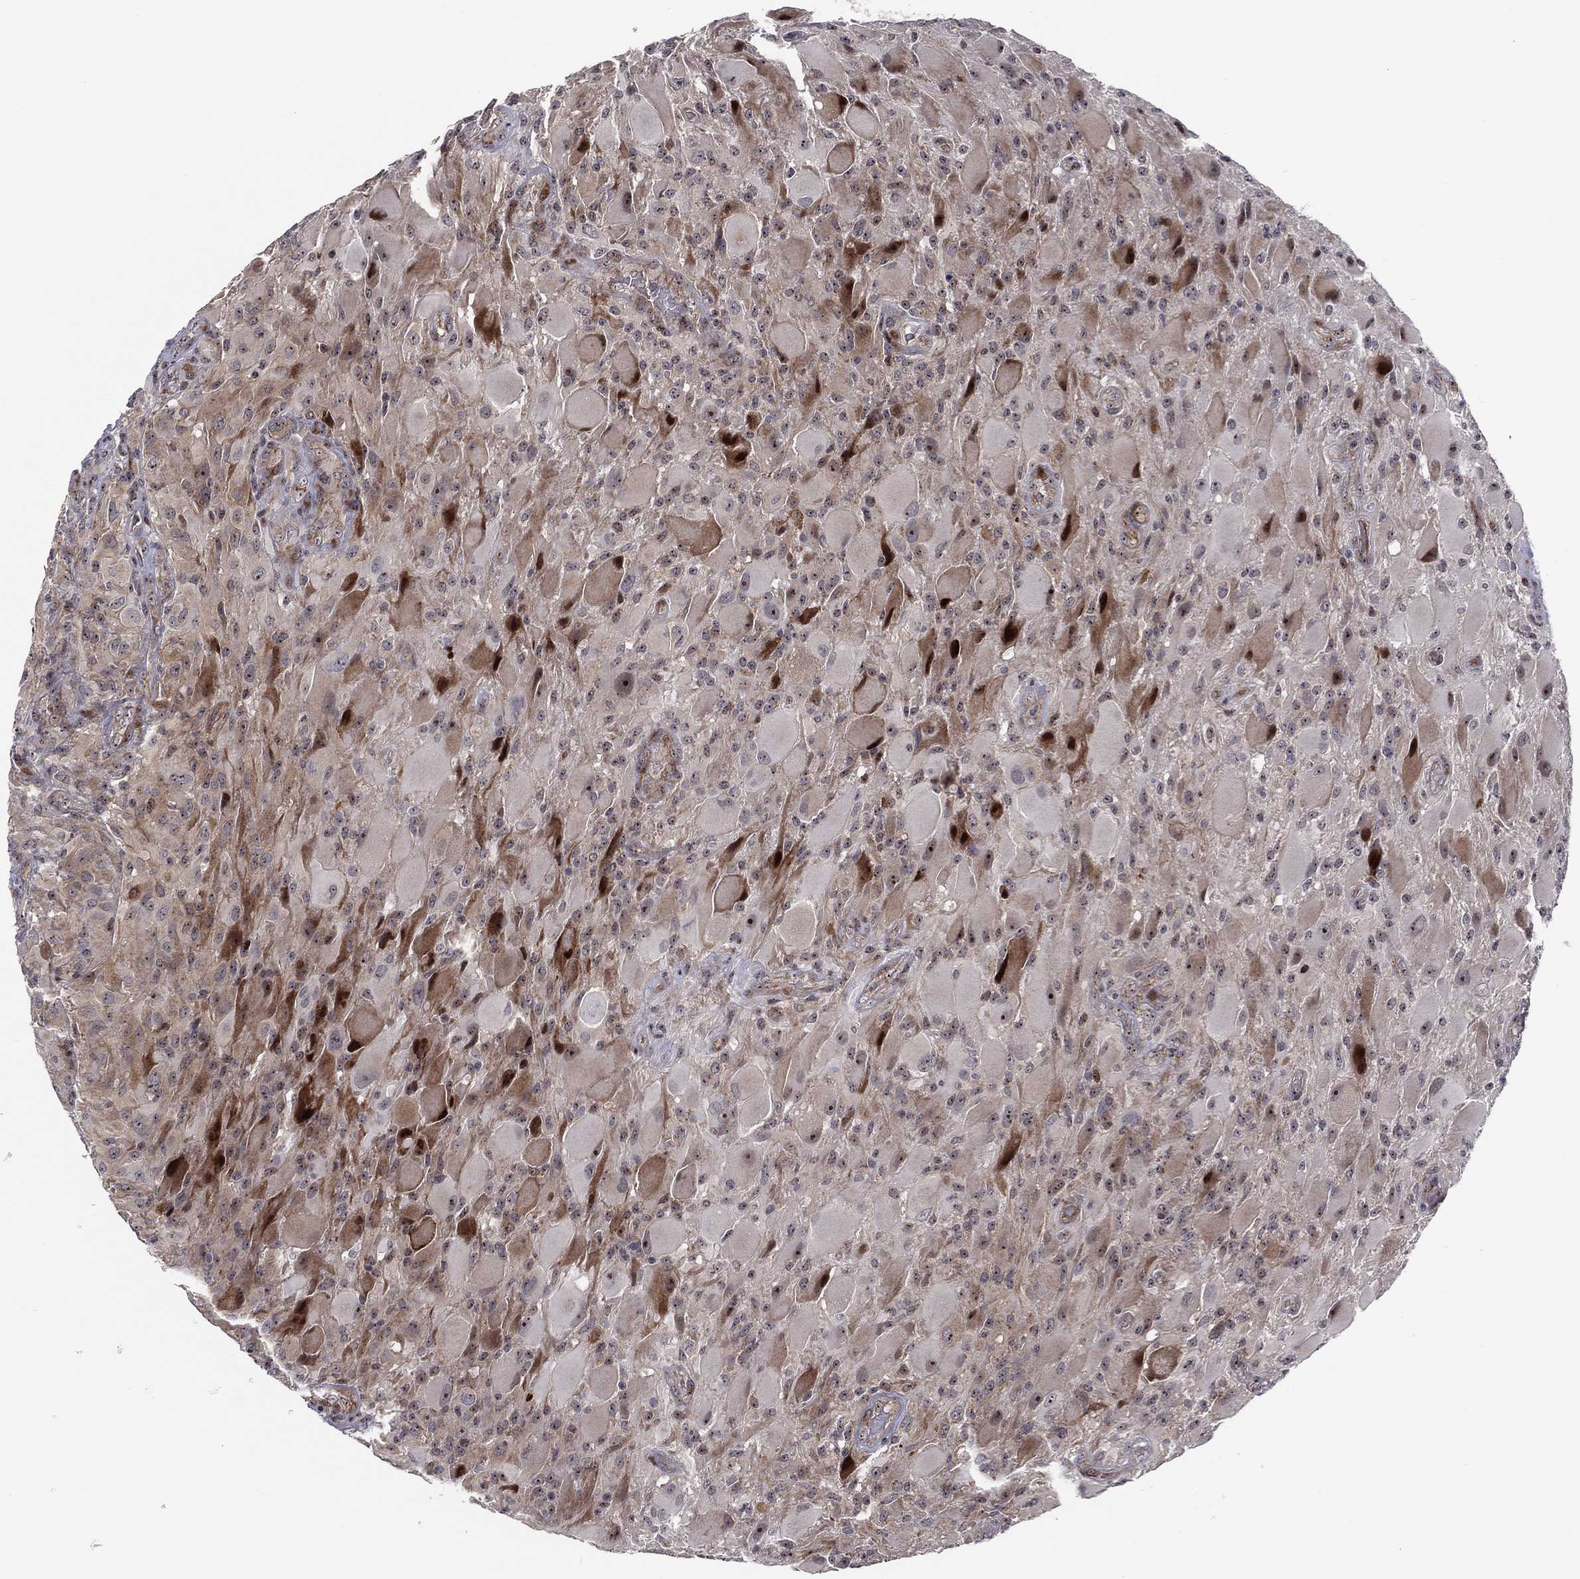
{"staining": {"intensity": "strong", "quantity": "<25%", "location": "cytoplasmic/membranous,nuclear"}, "tissue": "glioma", "cell_type": "Tumor cells", "image_type": "cancer", "snomed": [{"axis": "morphology", "description": "Glioma, malignant, High grade"}, {"axis": "topography", "description": "Cerebral cortex"}], "caption": "Protein expression analysis of human malignant high-grade glioma reveals strong cytoplasmic/membranous and nuclear positivity in about <25% of tumor cells.", "gene": "VHL", "patient": {"sex": "male", "age": 35}}